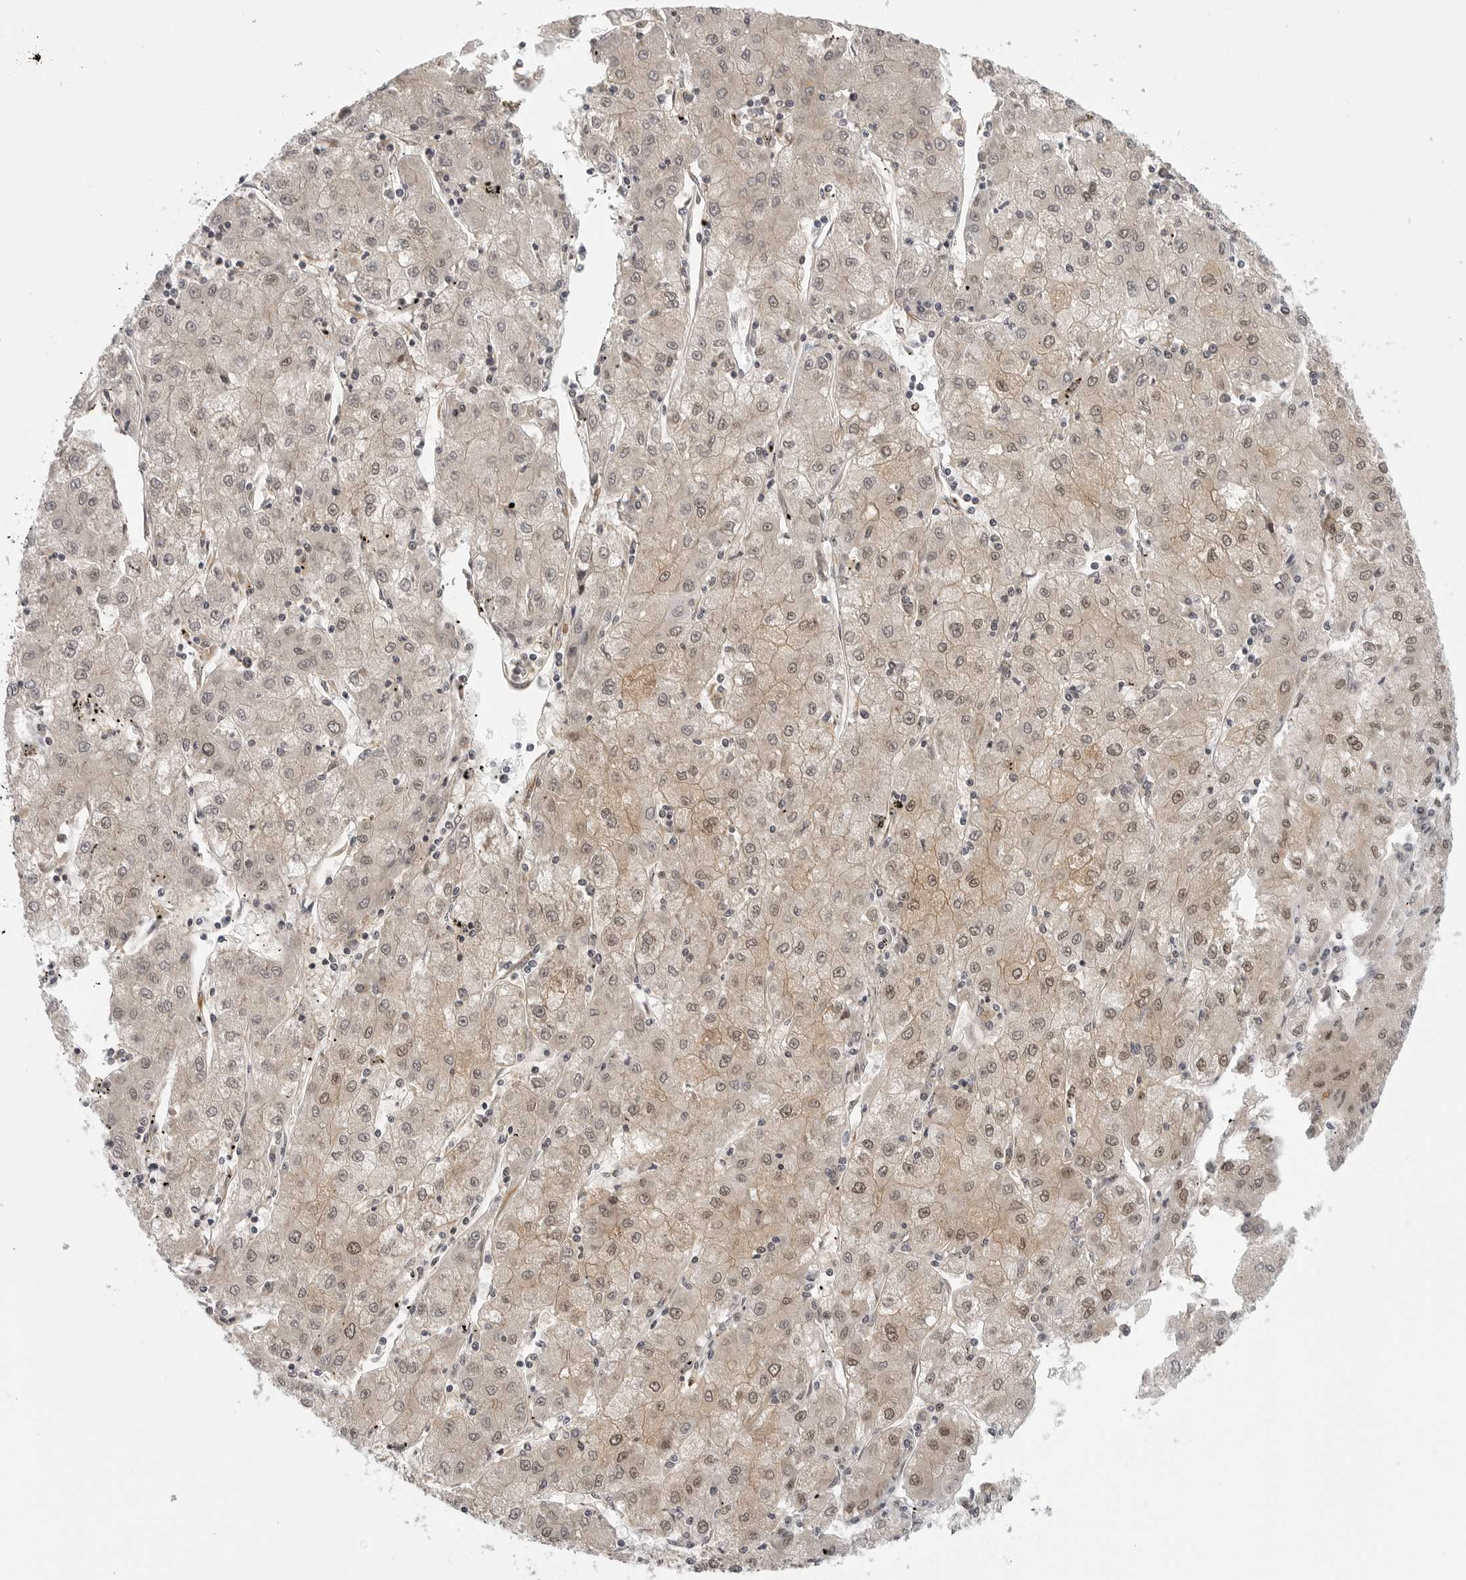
{"staining": {"intensity": "weak", "quantity": "25%-75%", "location": "nuclear"}, "tissue": "liver cancer", "cell_type": "Tumor cells", "image_type": "cancer", "snomed": [{"axis": "morphology", "description": "Carcinoma, Hepatocellular, NOS"}, {"axis": "topography", "description": "Liver"}], "caption": "There is low levels of weak nuclear expression in tumor cells of hepatocellular carcinoma (liver), as demonstrated by immunohistochemical staining (brown color).", "gene": "PRDM10", "patient": {"sex": "male", "age": 72}}